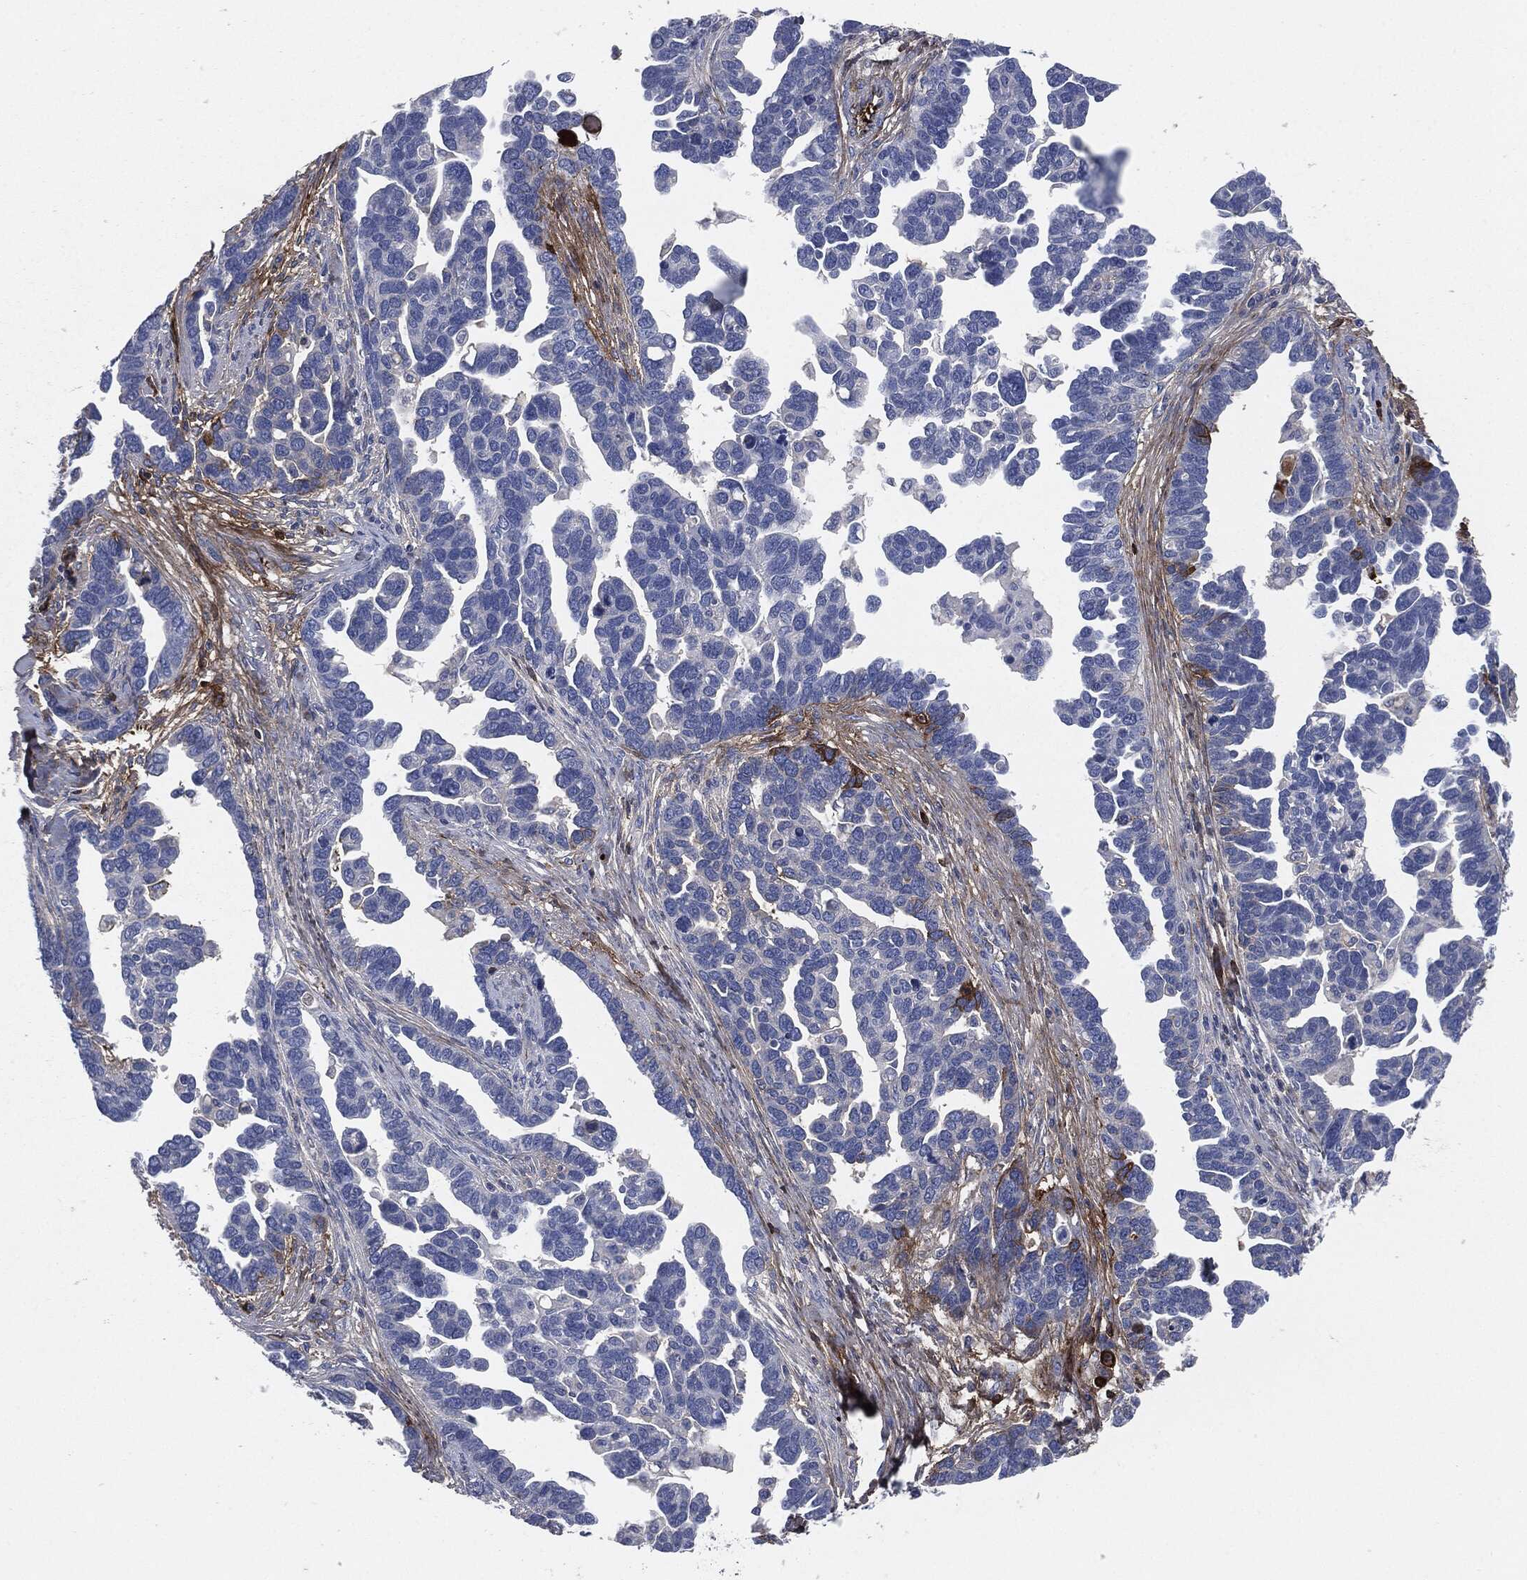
{"staining": {"intensity": "negative", "quantity": "none", "location": "none"}, "tissue": "ovarian cancer", "cell_type": "Tumor cells", "image_type": "cancer", "snomed": [{"axis": "morphology", "description": "Cystadenocarcinoma, serous, NOS"}, {"axis": "topography", "description": "Ovary"}], "caption": "Tumor cells show no significant protein expression in ovarian cancer (serous cystadenocarcinoma). (DAB immunohistochemistry with hematoxylin counter stain).", "gene": "APOB", "patient": {"sex": "female", "age": 54}}